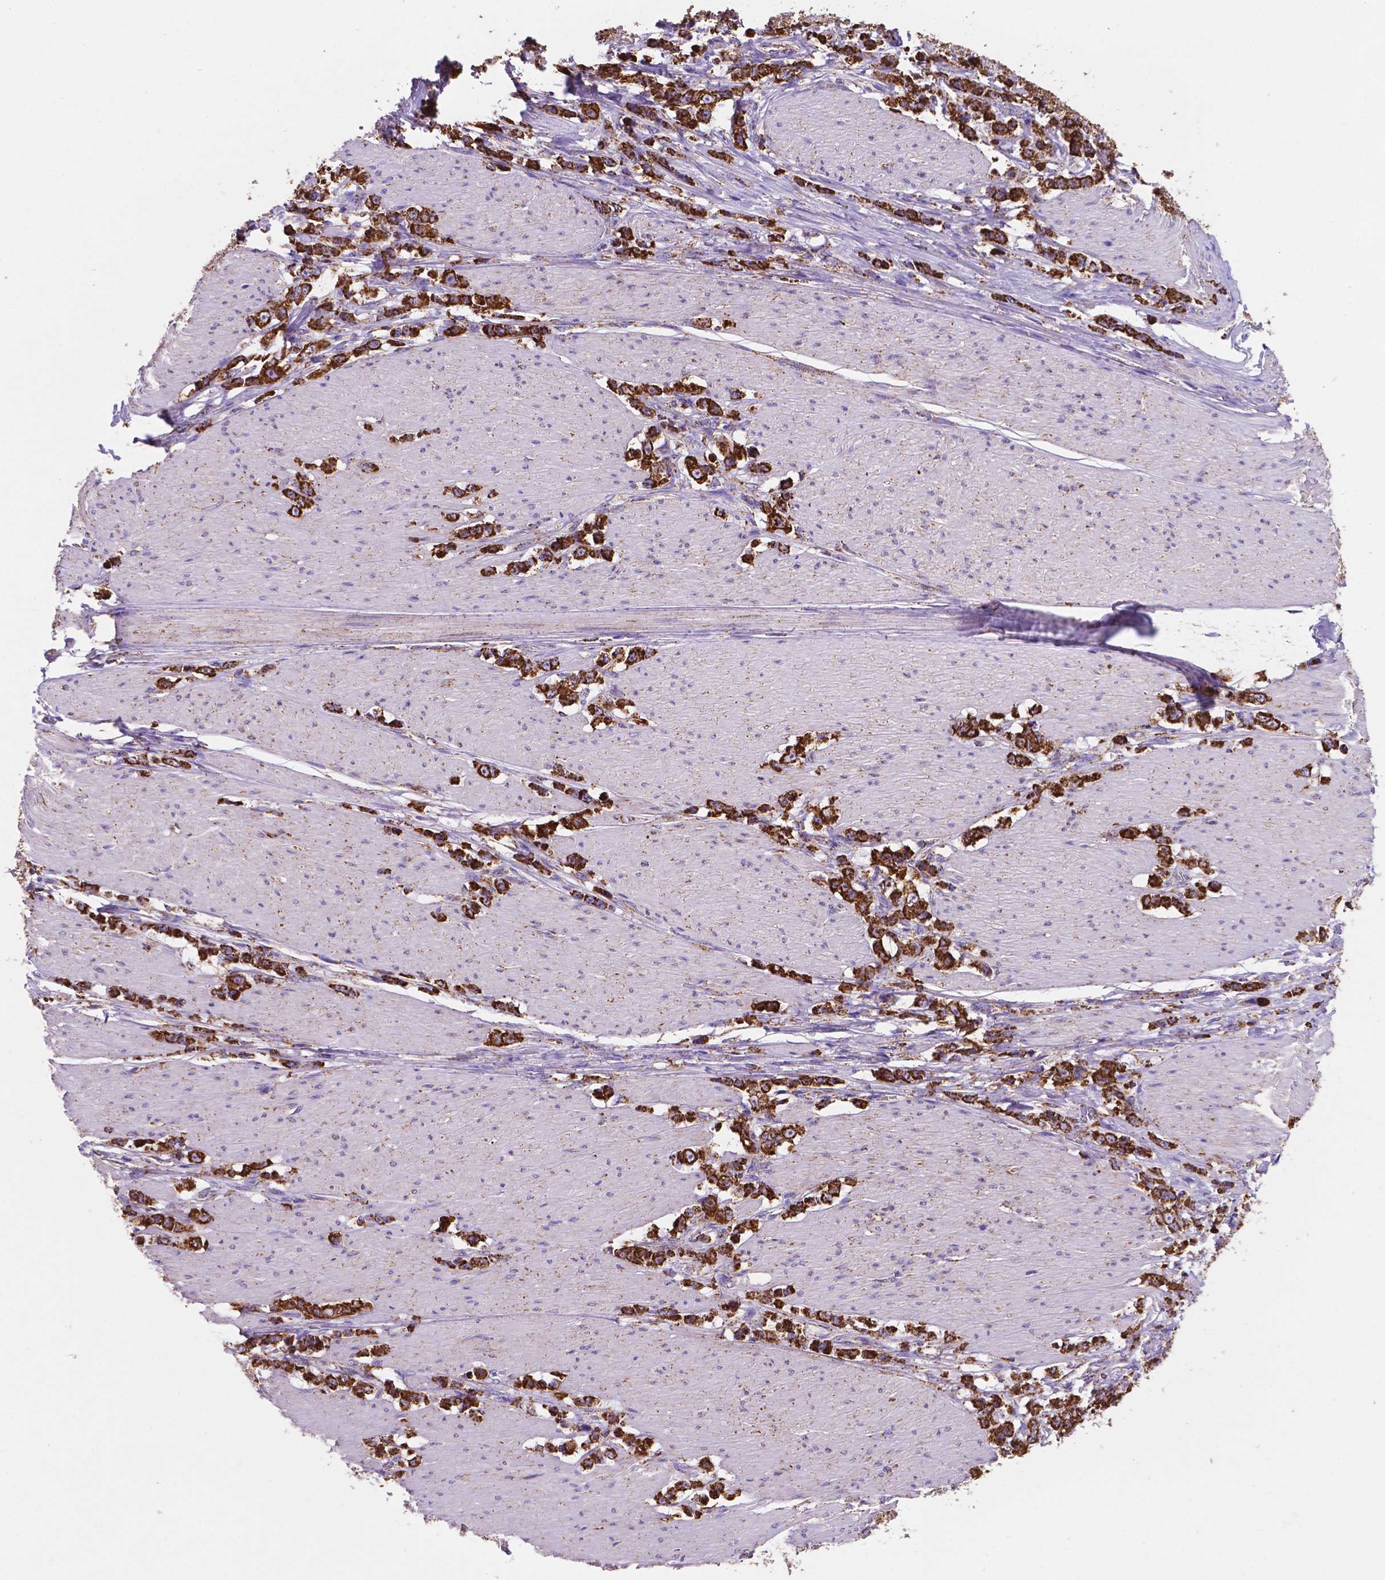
{"staining": {"intensity": "strong", "quantity": ">75%", "location": "cytoplasmic/membranous"}, "tissue": "stomach cancer", "cell_type": "Tumor cells", "image_type": "cancer", "snomed": [{"axis": "morphology", "description": "Adenocarcinoma, NOS"}, {"axis": "topography", "description": "Stomach, lower"}], "caption": "The immunohistochemical stain shows strong cytoplasmic/membranous staining in tumor cells of stomach cancer tissue. The protein is stained brown, and the nuclei are stained in blue (DAB IHC with brightfield microscopy, high magnification).", "gene": "HSPD1", "patient": {"sex": "male", "age": 88}}